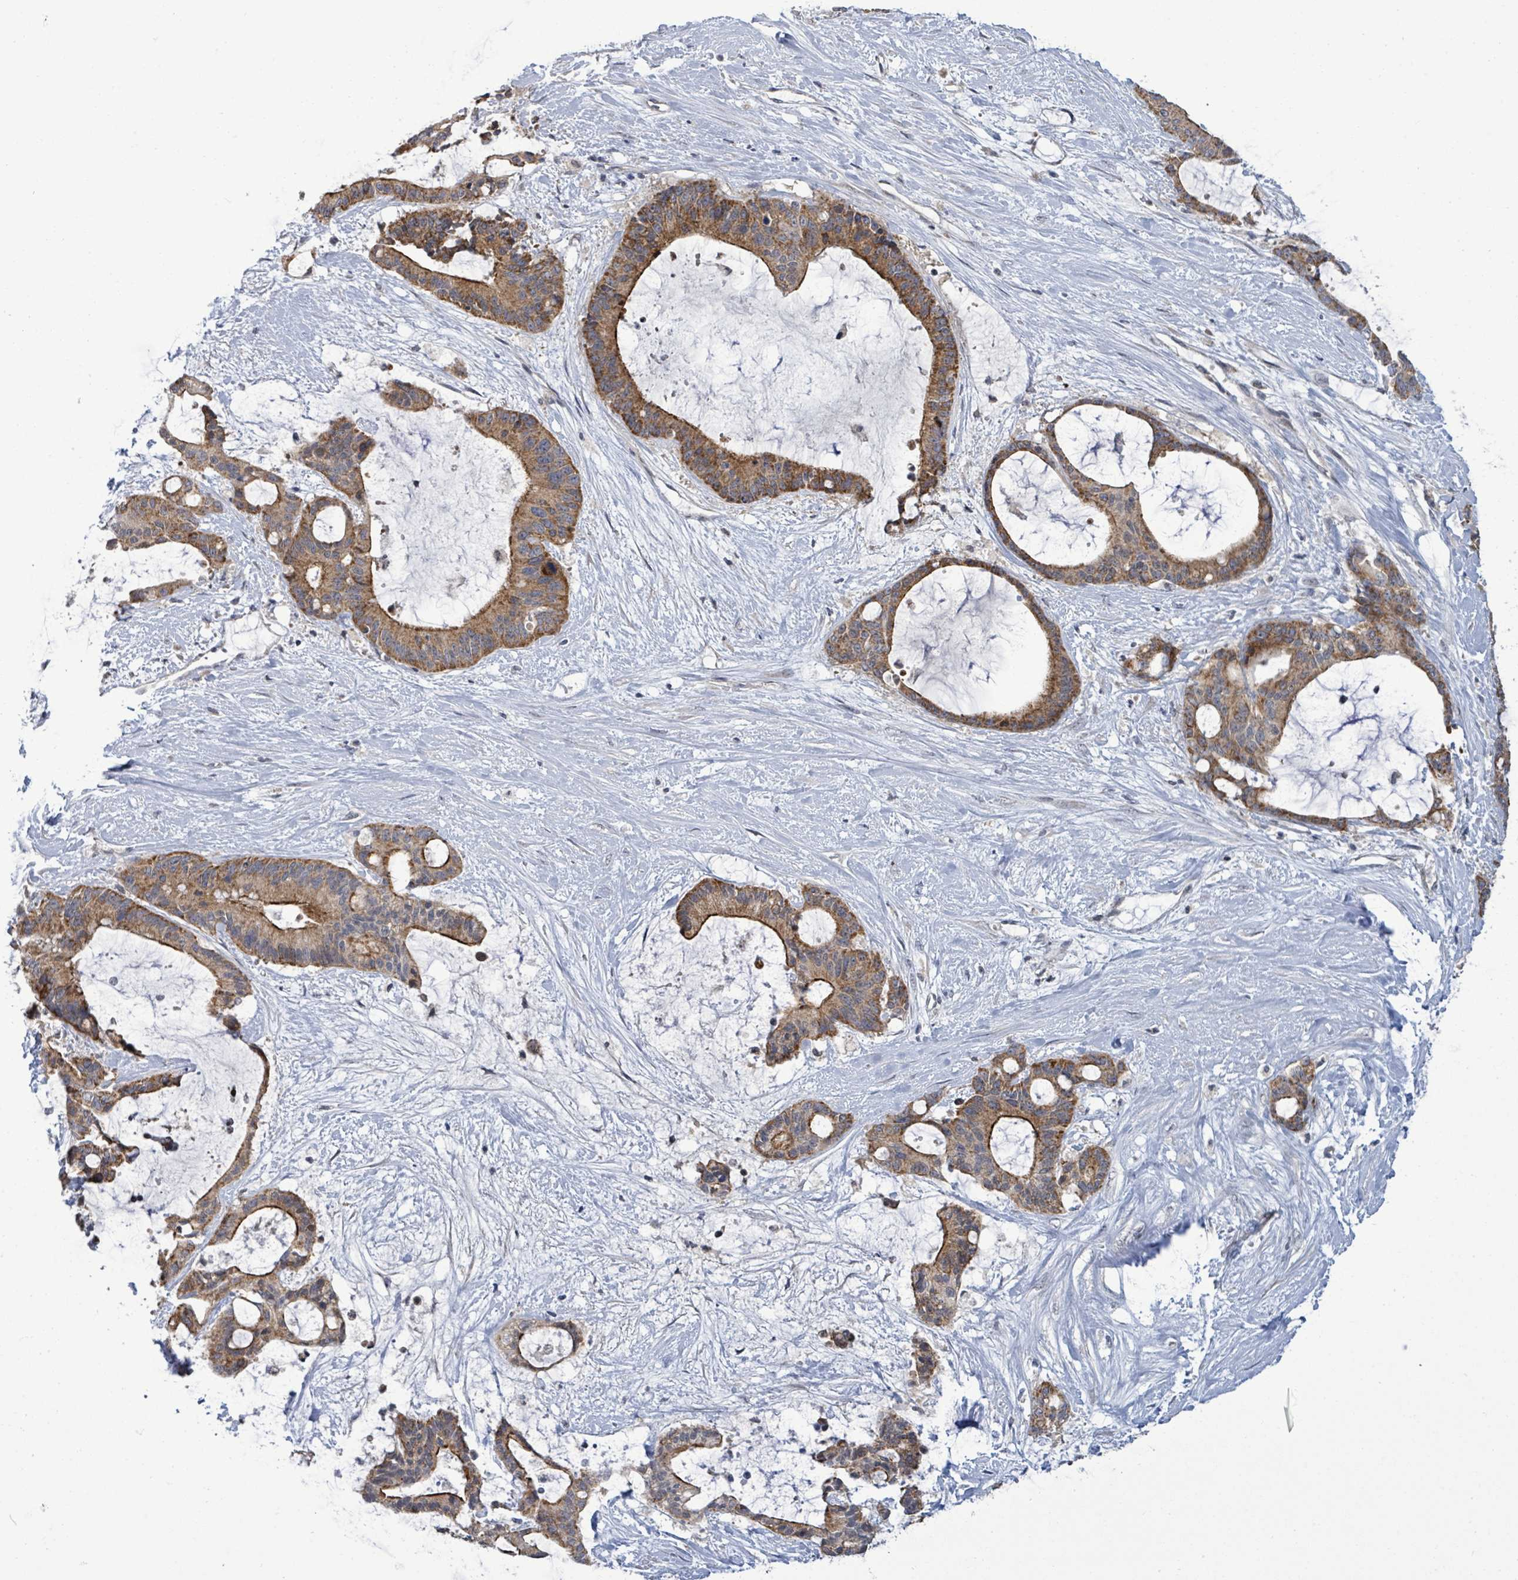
{"staining": {"intensity": "moderate", "quantity": ">75%", "location": "cytoplasmic/membranous"}, "tissue": "liver cancer", "cell_type": "Tumor cells", "image_type": "cancer", "snomed": [{"axis": "morphology", "description": "Normal tissue, NOS"}, {"axis": "morphology", "description": "Cholangiocarcinoma"}, {"axis": "topography", "description": "Liver"}, {"axis": "topography", "description": "Peripheral nerve tissue"}], "caption": "Liver cancer (cholangiocarcinoma) tissue exhibits moderate cytoplasmic/membranous positivity in about >75% of tumor cells (Brightfield microscopy of DAB IHC at high magnification).", "gene": "COQ10B", "patient": {"sex": "female", "age": 73}}